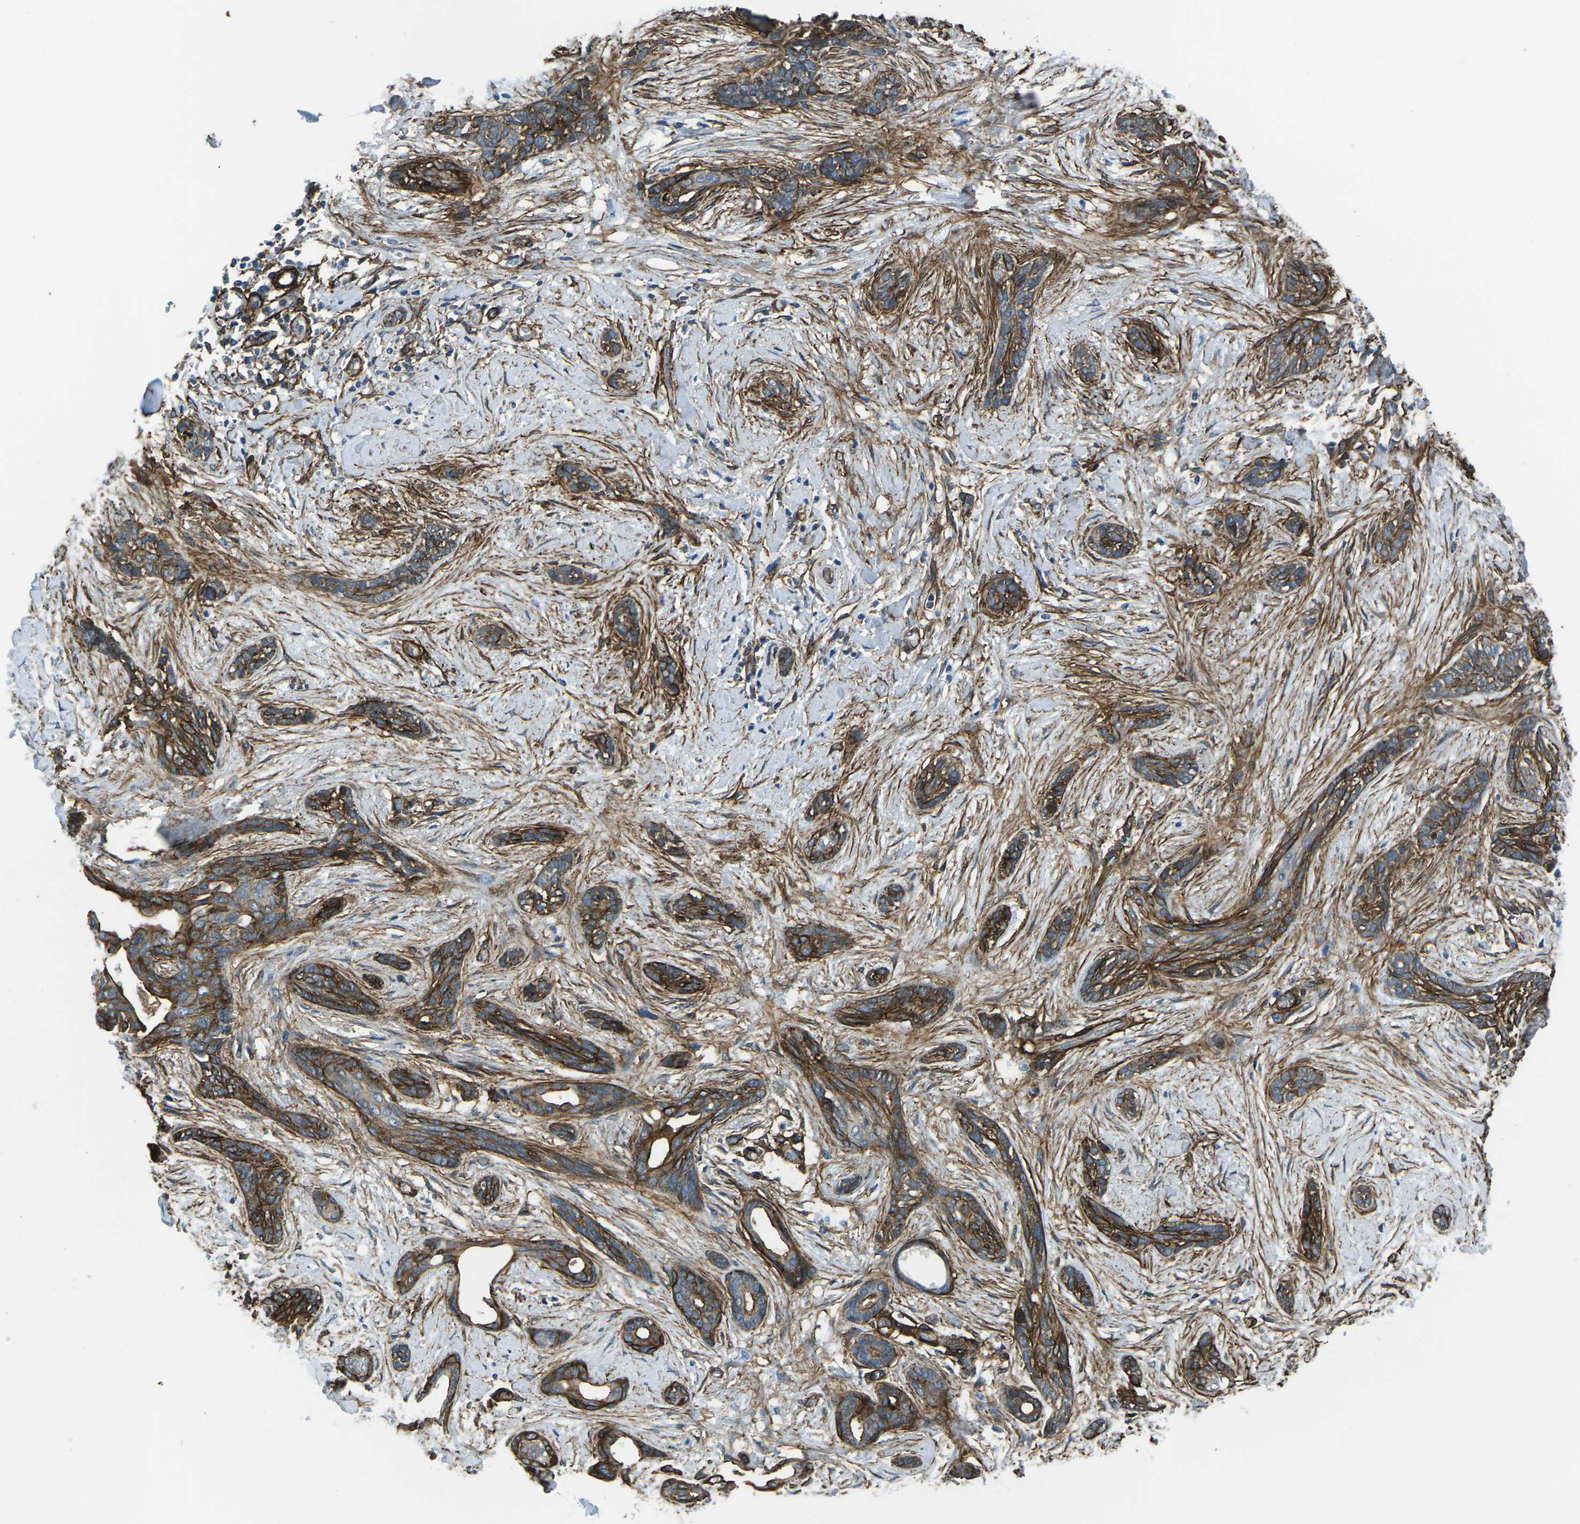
{"staining": {"intensity": "moderate", "quantity": ">75%", "location": "cytoplasmic/membranous"}, "tissue": "skin cancer", "cell_type": "Tumor cells", "image_type": "cancer", "snomed": [{"axis": "morphology", "description": "Basal cell carcinoma"}, {"axis": "morphology", "description": "Adnexal tumor, benign"}, {"axis": "topography", "description": "Skin"}], "caption": "This photomicrograph exhibits IHC staining of basal cell carcinoma (skin), with medium moderate cytoplasmic/membranous expression in about >75% of tumor cells.", "gene": "GRAMD1C", "patient": {"sex": "female", "age": 42}}